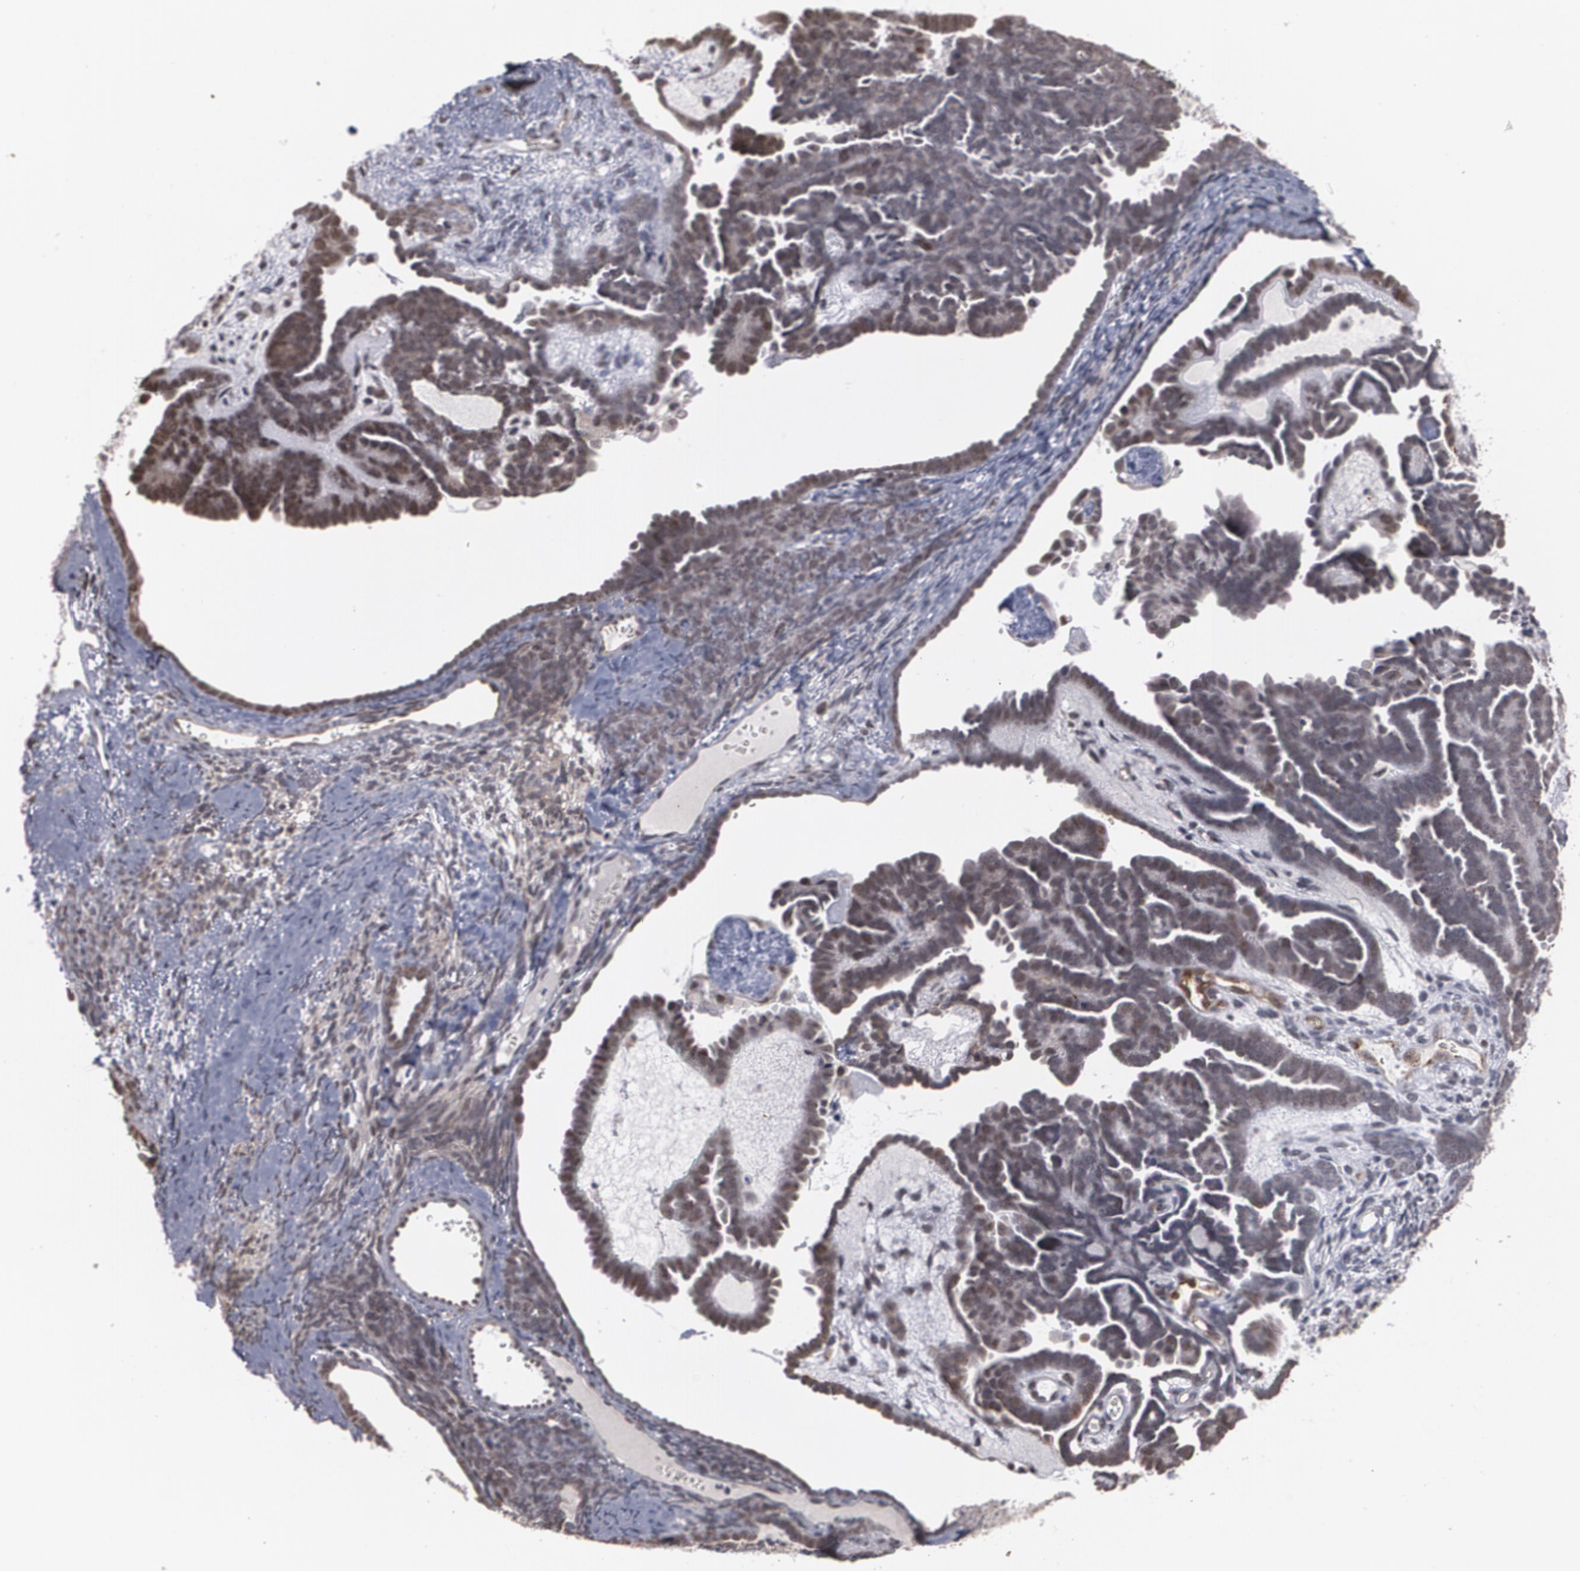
{"staining": {"intensity": "moderate", "quantity": ">75%", "location": "nuclear"}, "tissue": "endometrial cancer", "cell_type": "Tumor cells", "image_type": "cancer", "snomed": [{"axis": "morphology", "description": "Neoplasm, malignant, NOS"}, {"axis": "topography", "description": "Endometrium"}], "caption": "This photomicrograph demonstrates immunohistochemistry staining of human endometrial cancer (neoplasm (malignant)), with medium moderate nuclear staining in about >75% of tumor cells.", "gene": "ZNF75A", "patient": {"sex": "female", "age": 74}}